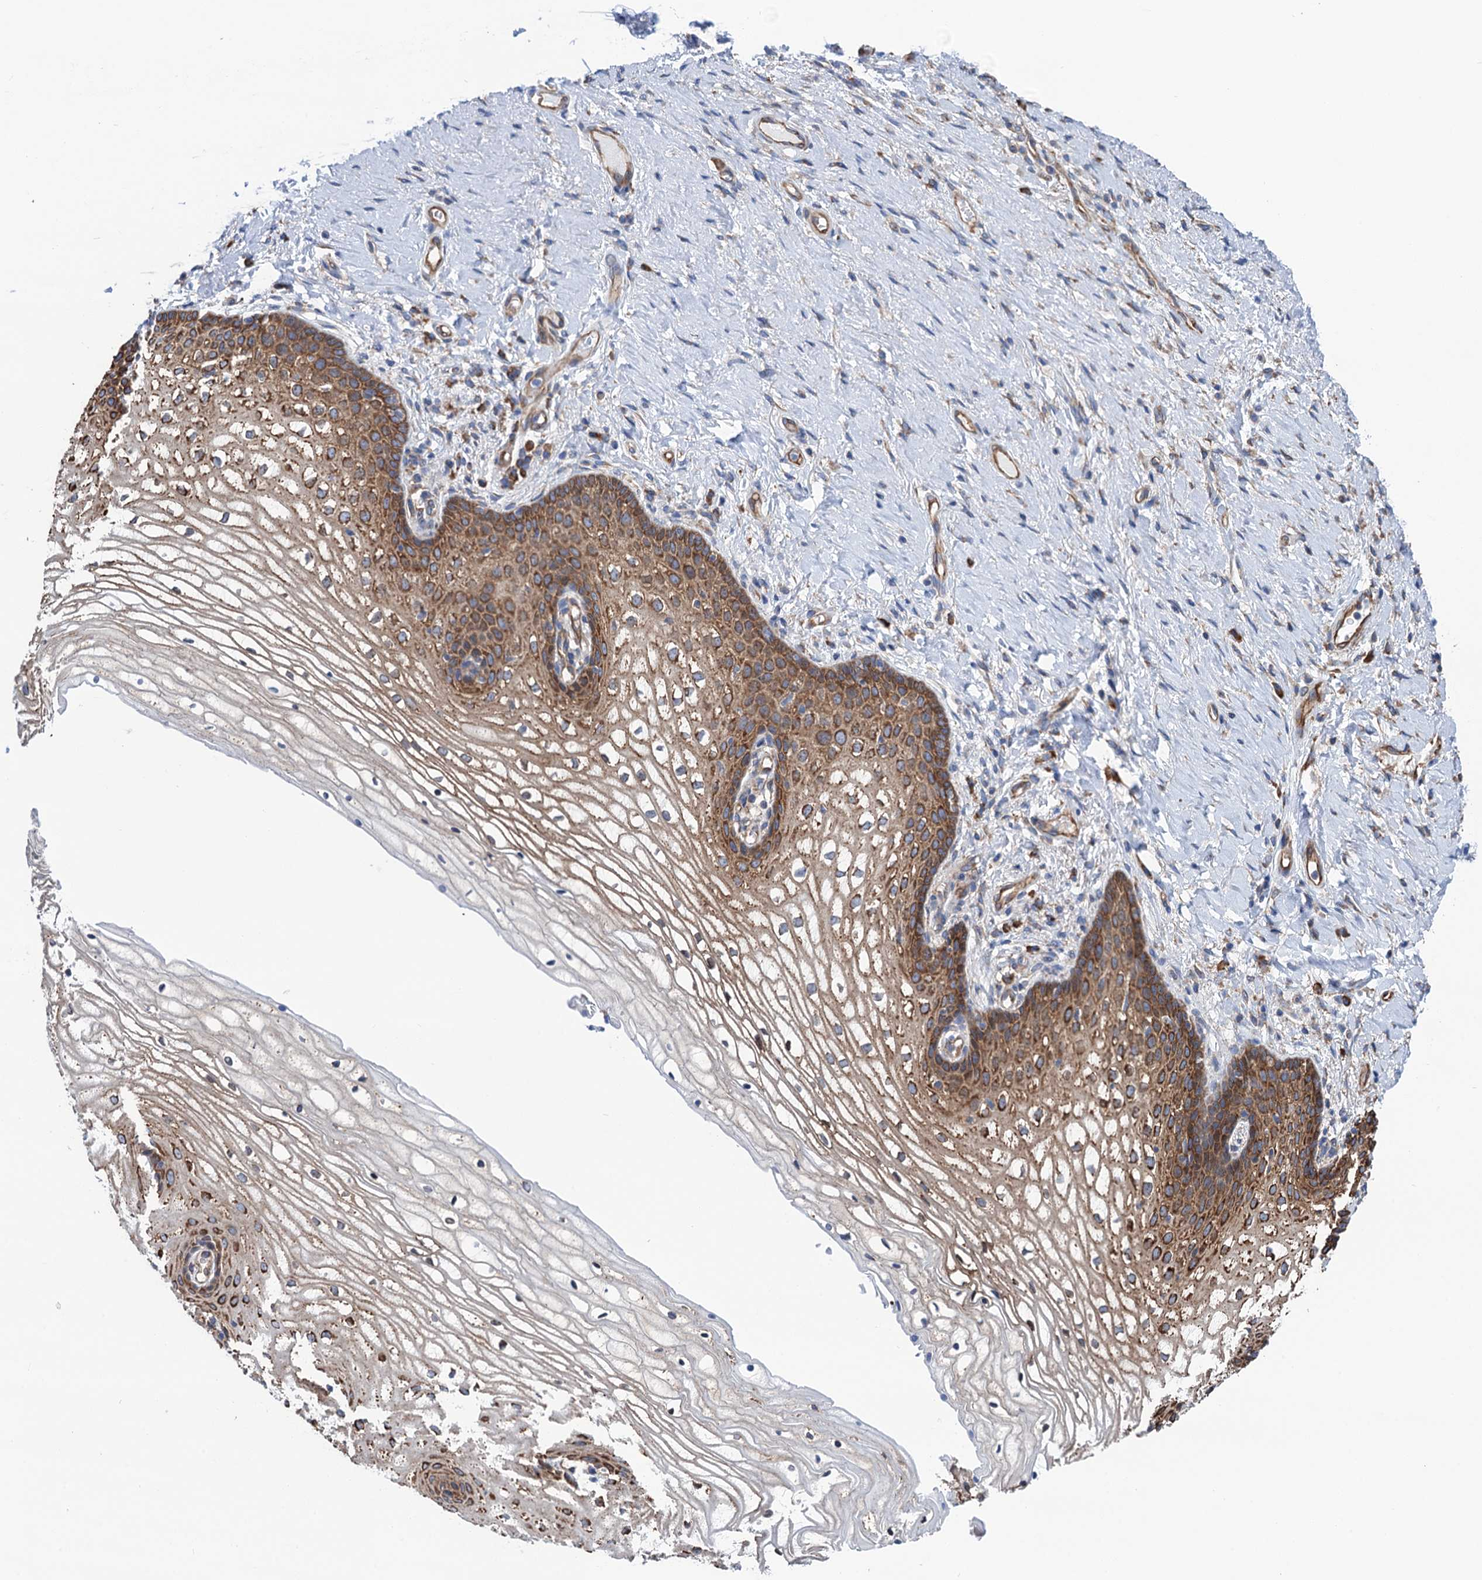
{"staining": {"intensity": "moderate", "quantity": ">75%", "location": "cytoplasmic/membranous"}, "tissue": "vagina", "cell_type": "Squamous epithelial cells", "image_type": "normal", "snomed": [{"axis": "morphology", "description": "Normal tissue, NOS"}, {"axis": "topography", "description": "Vagina"}], "caption": "Immunohistochemical staining of normal vagina reveals >75% levels of moderate cytoplasmic/membranous protein staining in approximately >75% of squamous epithelial cells. Nuclei are stained in blue.", "gene": "SLC12A7", "patient": {"sex": "female", "age": 60}}